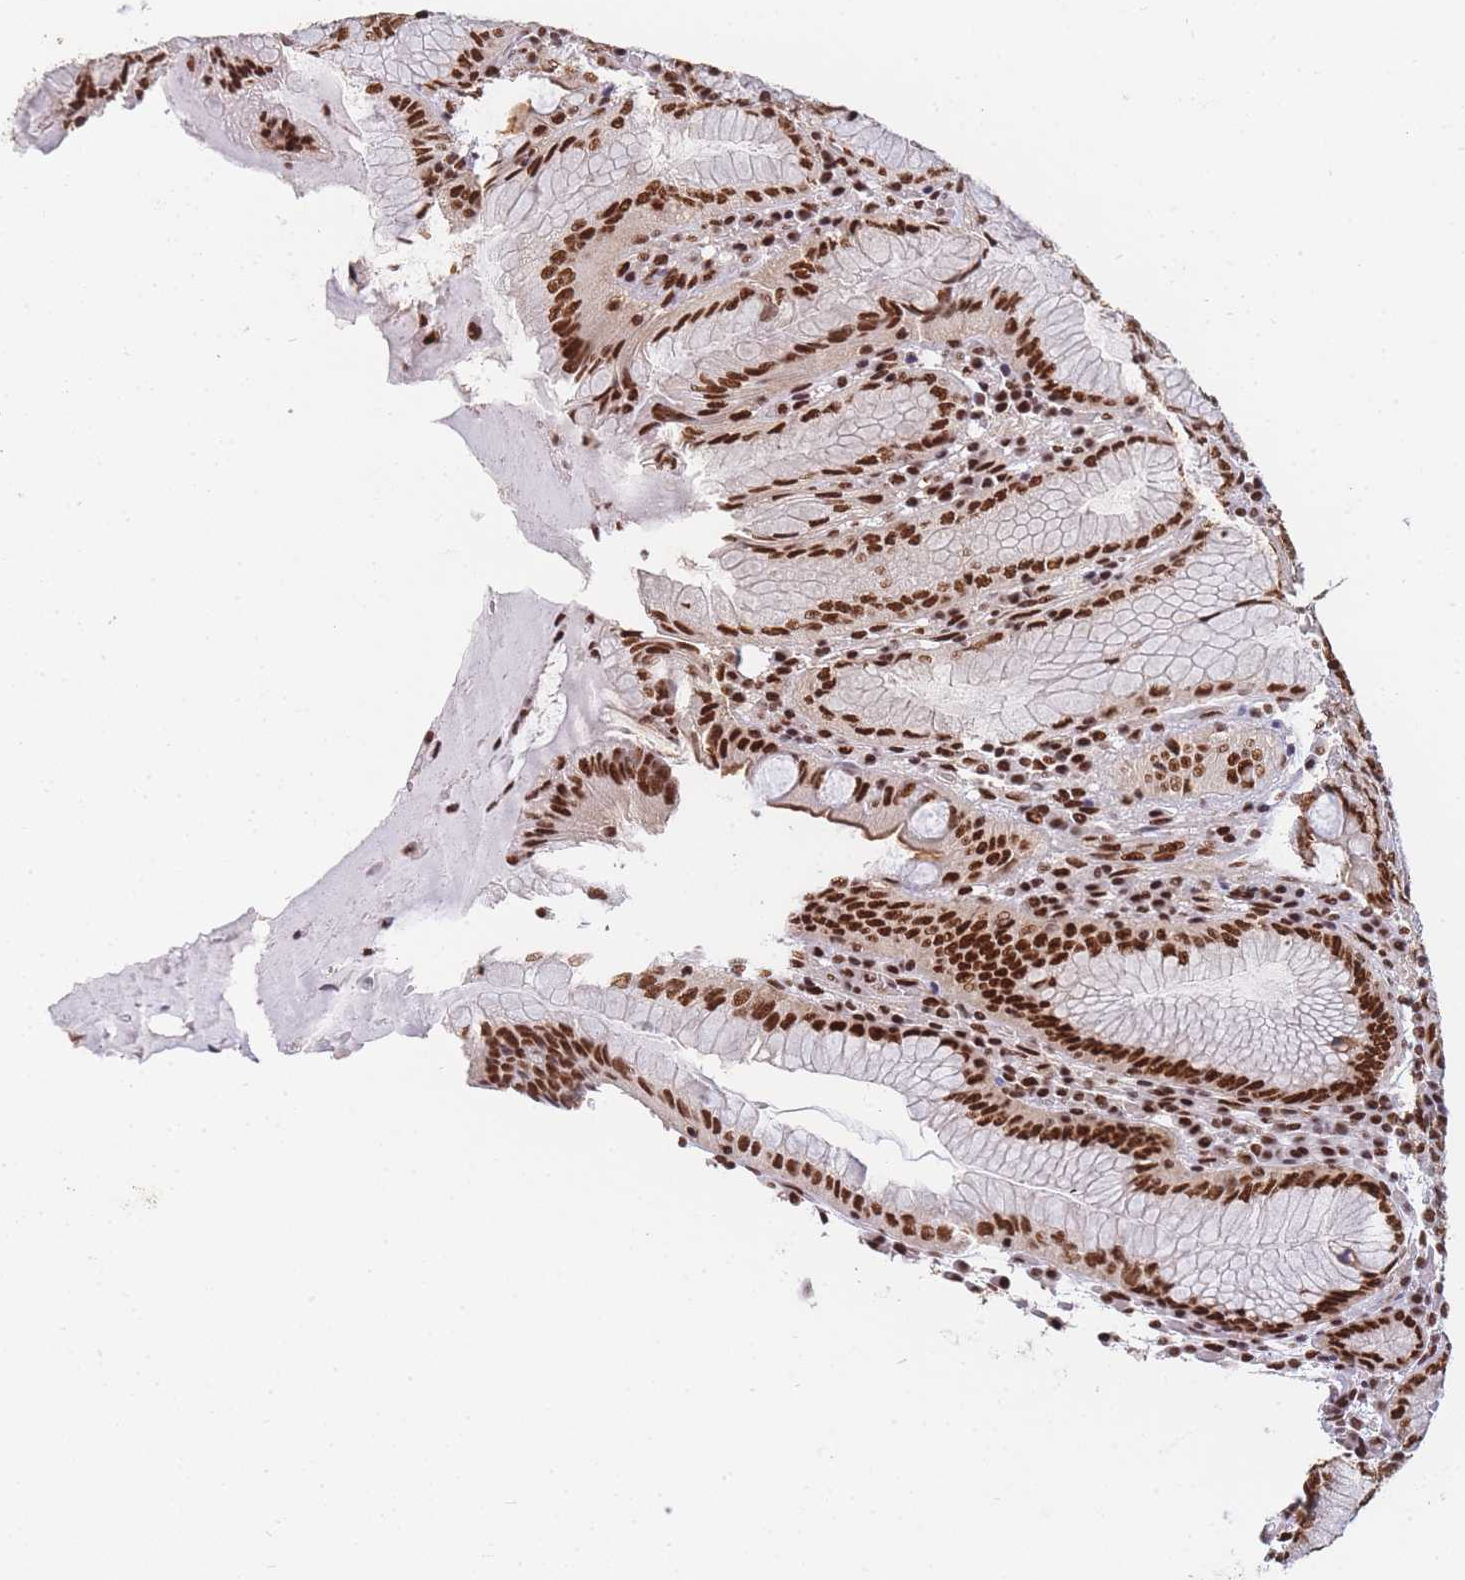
{"staining": {"intensity": "strong", "quantity": ">75%", "location": "nuclear"}, "tissue": "stomach", "cell_type": "Glandular cells", "image_type": "normal", "snomed": [{"axis": "morphology", "description": "Normal tissue, NOS"}, {"axis": "topography", "description": "Stomach, upper"}, {"axis": "topography", "description": "Stomach, lower"}], "caption": "Immunohistochemical staining of benign stomach demonstrates high levels of strong nuclear positivity in about >75% of glandular cells.", "gene": "PRKDC", "patient": {"sex": "female", "age": 76}}